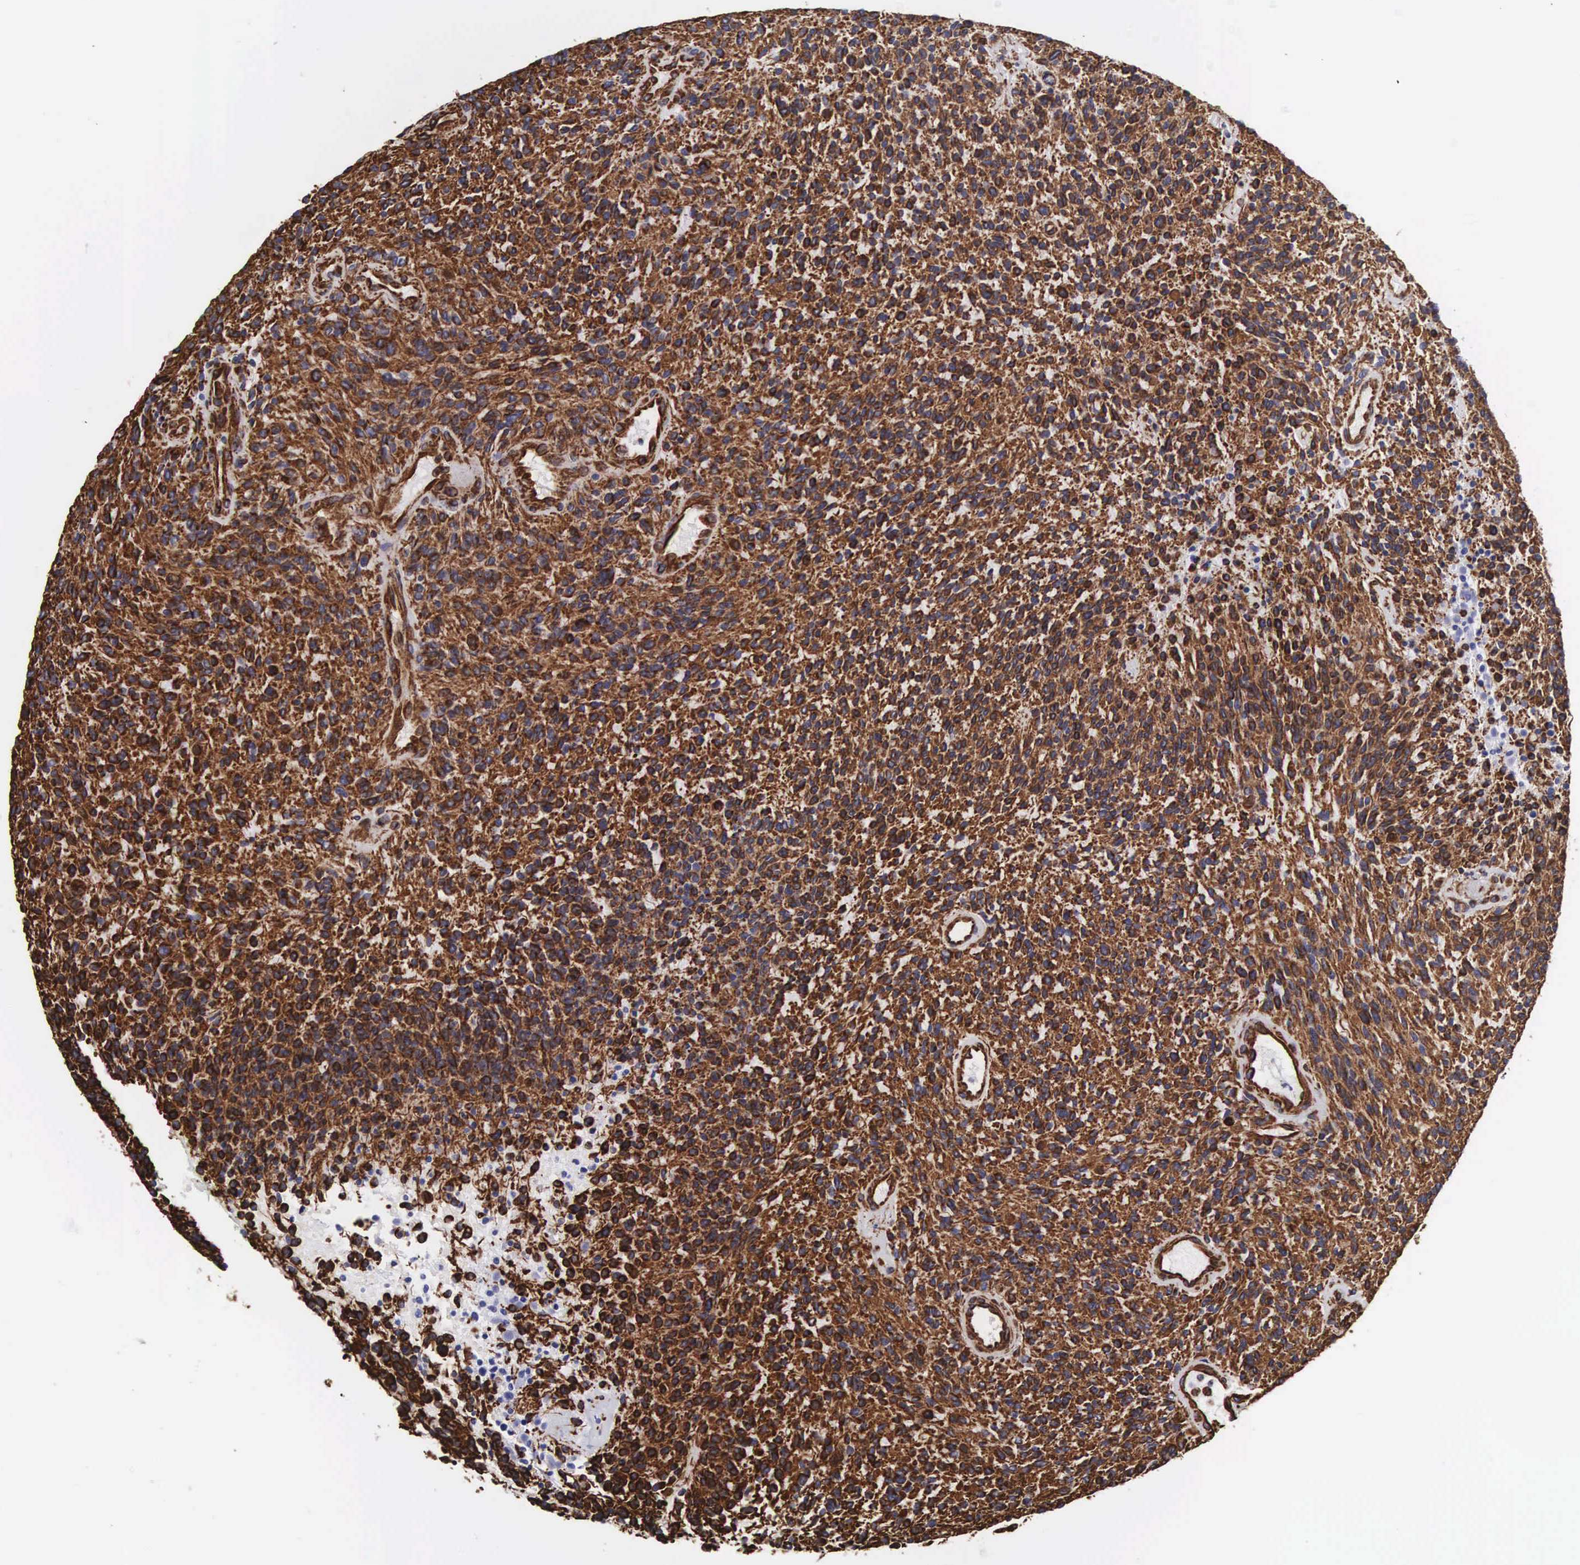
{"staining": {"intensity": "strong", "quantity": ">75%", "location": "cytoplasmic/membranous"}, "tissue": "glioma", "cell_type": "Tumor cells", "image_type": "cancer", "snomed": [{"axis": "morphology", "description": "Glioma, malignant, High grade"}, {"axis": "topography", "description": "Brain"}], "caption": "Glioma stained with immunohistochemistry (IHC) reveals strong cytoplasmic/membranous staining in approximately >75% of tumor cells.", "gene": "VIM", "patient": {"sex": "female", "age": 13}}